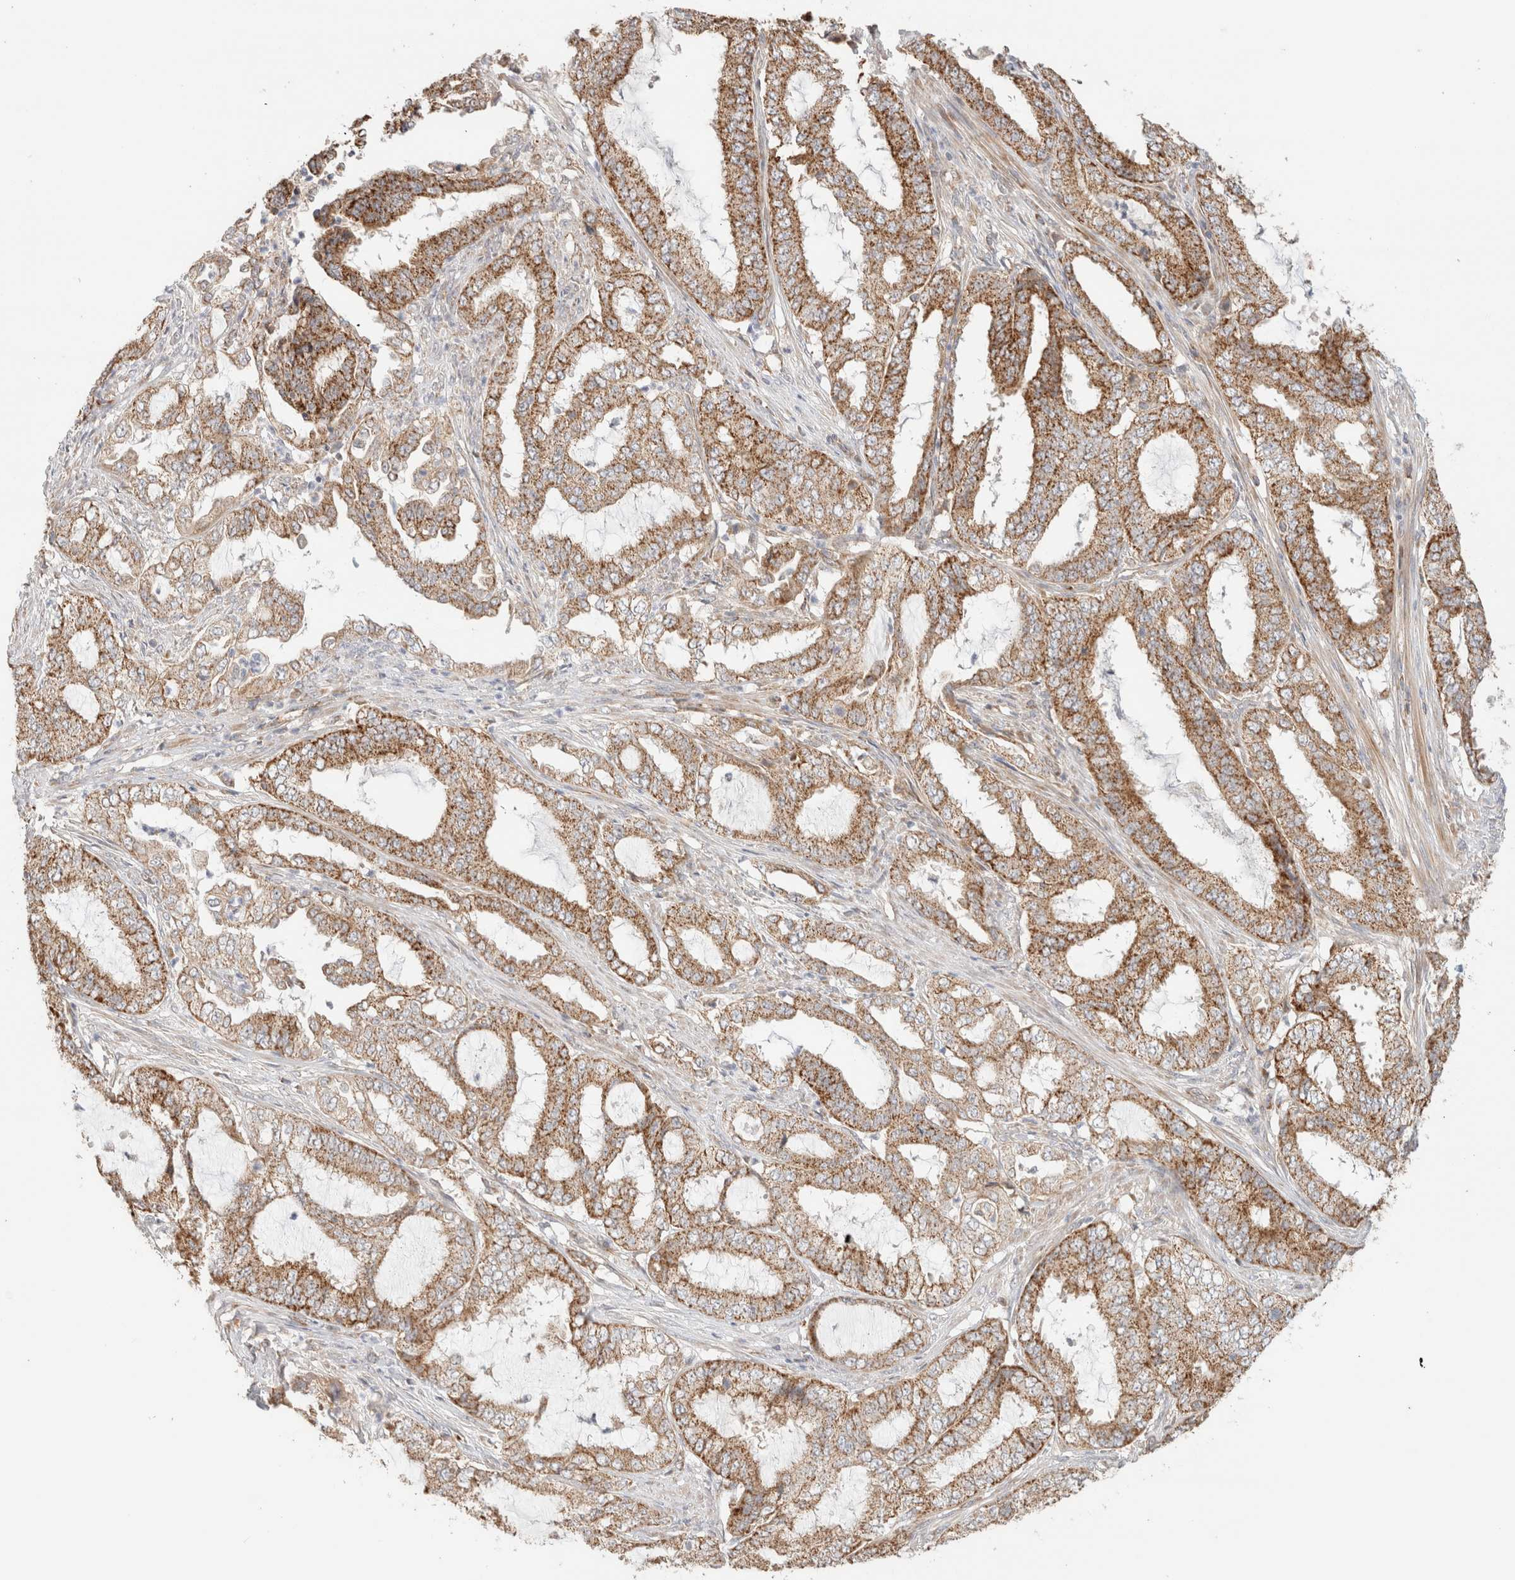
{"staining": {"intensity": "moderate", "quantity": ">75%", "location": "cytoplasmic/membranous"}, "tissue": "endometrial cancer", "cell_type": "Tumor cells", "image_type": "cancer", "snomed": [{"axis": "morphology", "description": "Adenocarcinoma, NOS"}, {"axis": "topography", "description": "Endometrium"}], "caption": "There is medium levels of moderate cytoplasmic/membranous positivity in tumor cells of endometrial adenocarcinoma, as demonstrated by immunohistochemical staining (brown color).", "gene": "MRM3", "patient": {"sex": "female", "age": 51}}